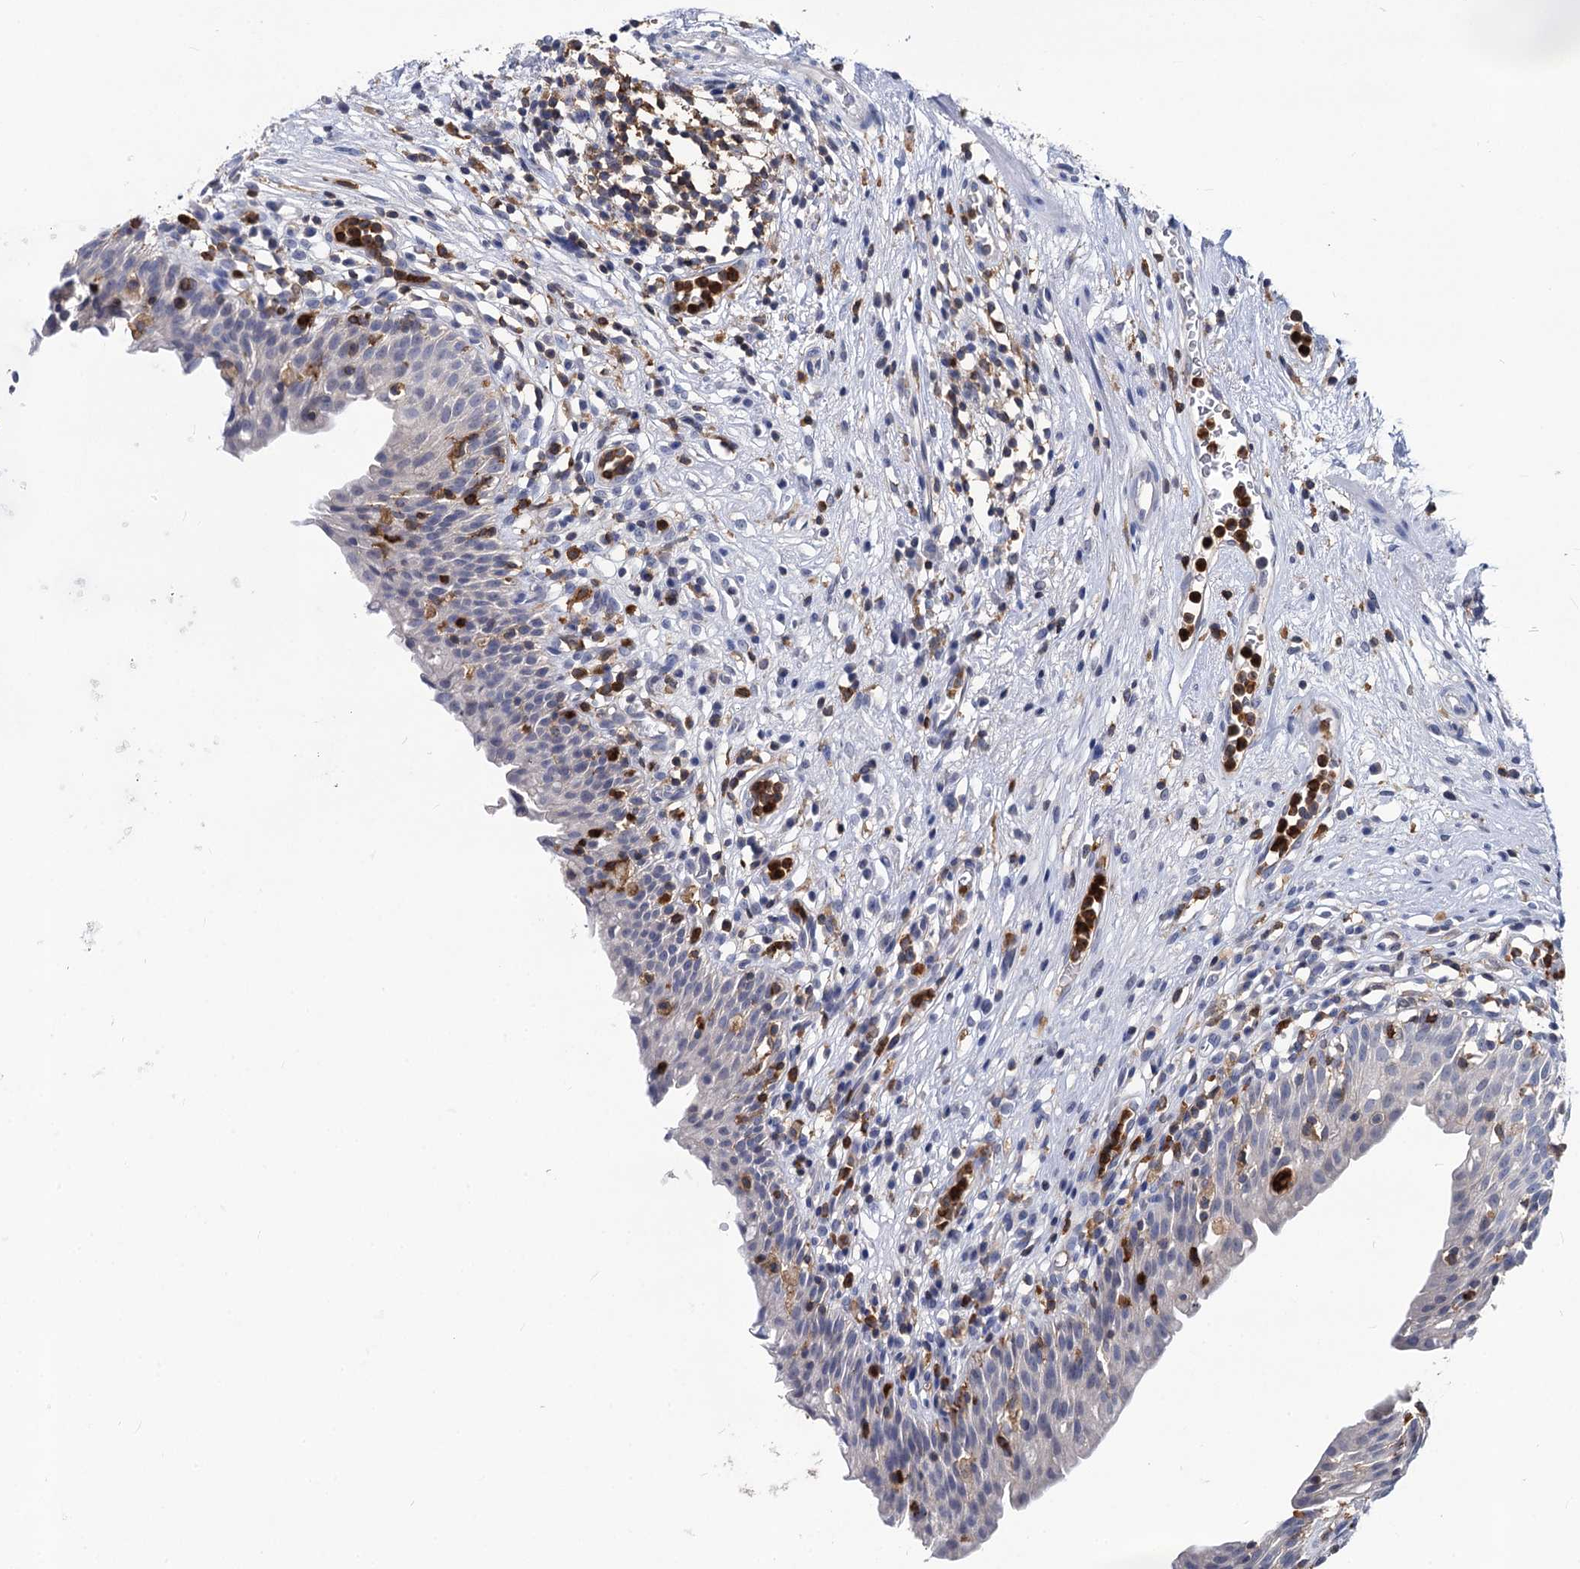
{"staining": {"intensity": "negative", "quantity": "none", "location": "none"}, "tissue": "urinary bladder", "cell_type": "Urothelial cells", "image_type": "normal", "snomed": [{"axis": "morphology", "description": "Normal tissue, NOS"}, {"axis": "morphology", "description": "Inflammation, NOS"}, {"axis": "topography", "description": "Urinary bladder"}], "caption": "High magnification brightfield microscopy of normal urinary bladder stained with DAB (3,3'-diaminobenzidine) (brown) and counterstained with hematoxylin (blue): urothelial cells show no significant staining. (DAB immunohistochemistry (IHC) with hematoxylin counter stain).", "gene": "RHOG", "patient": {"sex": "male", "age": 63}}